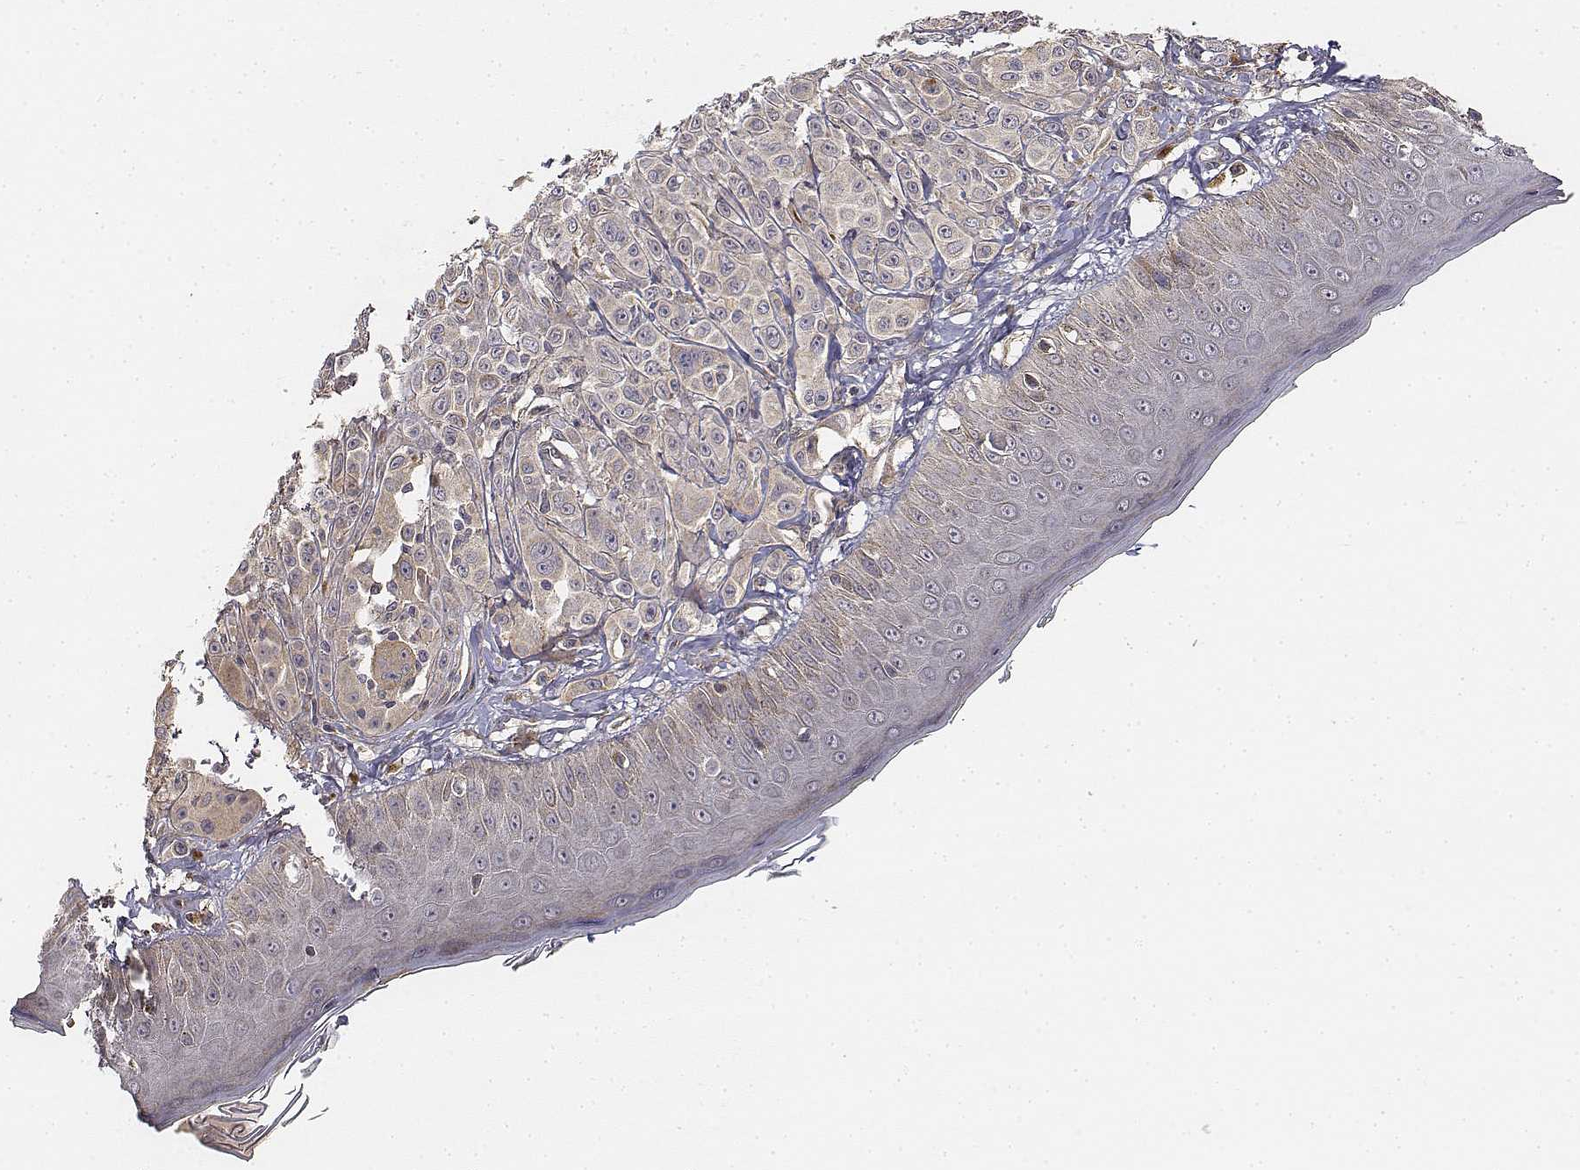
{"staining": {"intensity": "weak", "quantity": "<25%", "location": "cytoplasmic/membranous"}, "tissue": "melanoma", "cell_type": "Tumor cells", "image_type": "cancer", "snomed": [{"axis": "morphology", "description": "Malignant melanoma, NOS"}, {"axis": "topography", "description": "Skin"}], "caption": "Immunohistochemistry (IHC) image of neoplastic tissue: human malignant melanoma stained with DAB shows no significant protein positivity in tumor cells. Nuclei are stained in blue.", "gene": "FBXO21", "patient": {"sex": "male", "age": 67}}